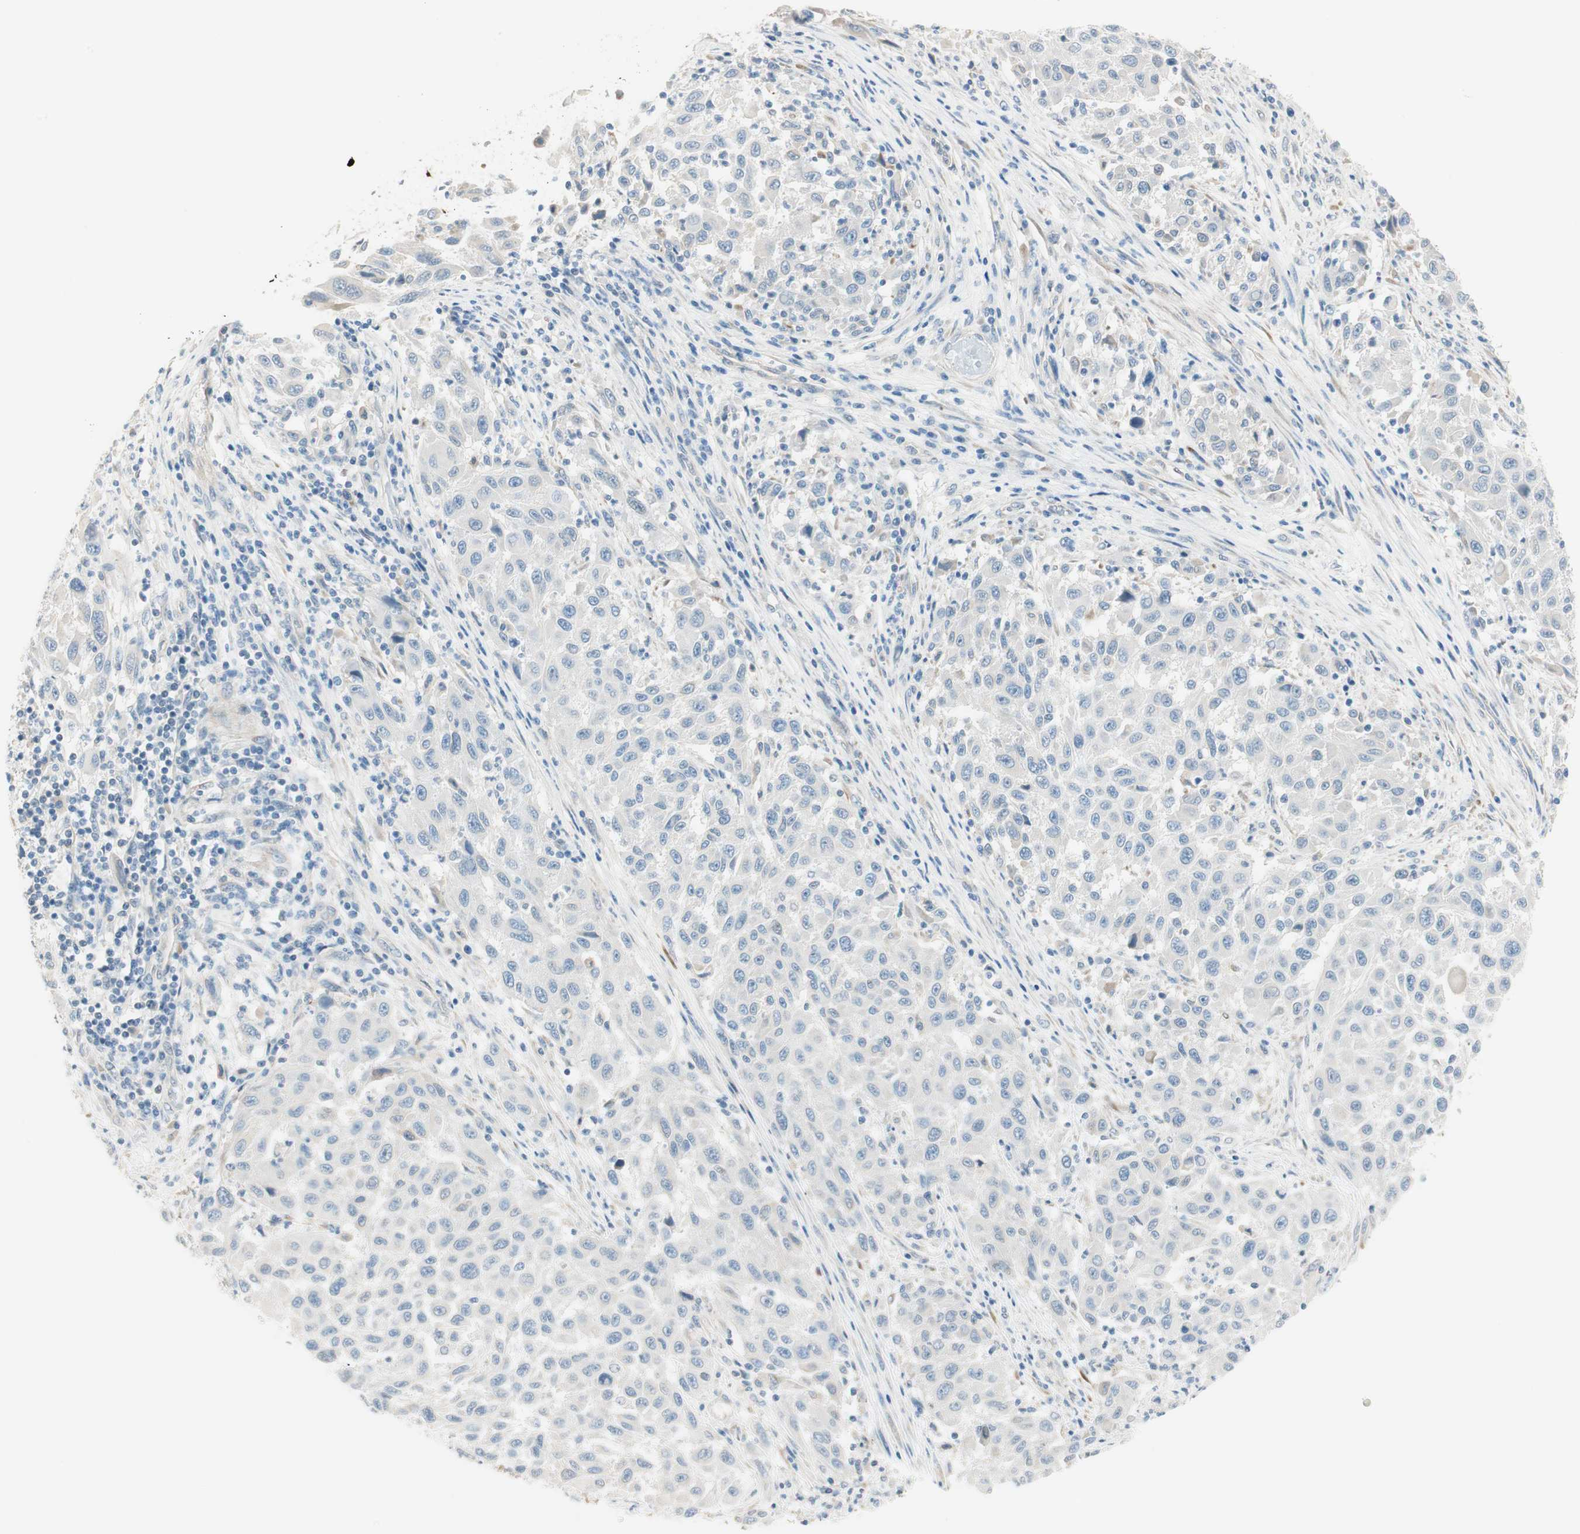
{"staining": {"intensity": "negative", "quantity": "none", "location": "none"}, "tissue": "melanoma", "cell_type": "Tumor cells", "image_type": "cancer", "snomed": [{"axis": "morphology", "description": "Malignant melanoma, Metastatic site"}, {"axis": "topography", "description": "Lymph node"}], "caption": "This is an immunohistochemistry image of melanoma. There is no staining in tumor cells.", "gene": "CDK3", "patient": {"sex": "male", "age": 61}}